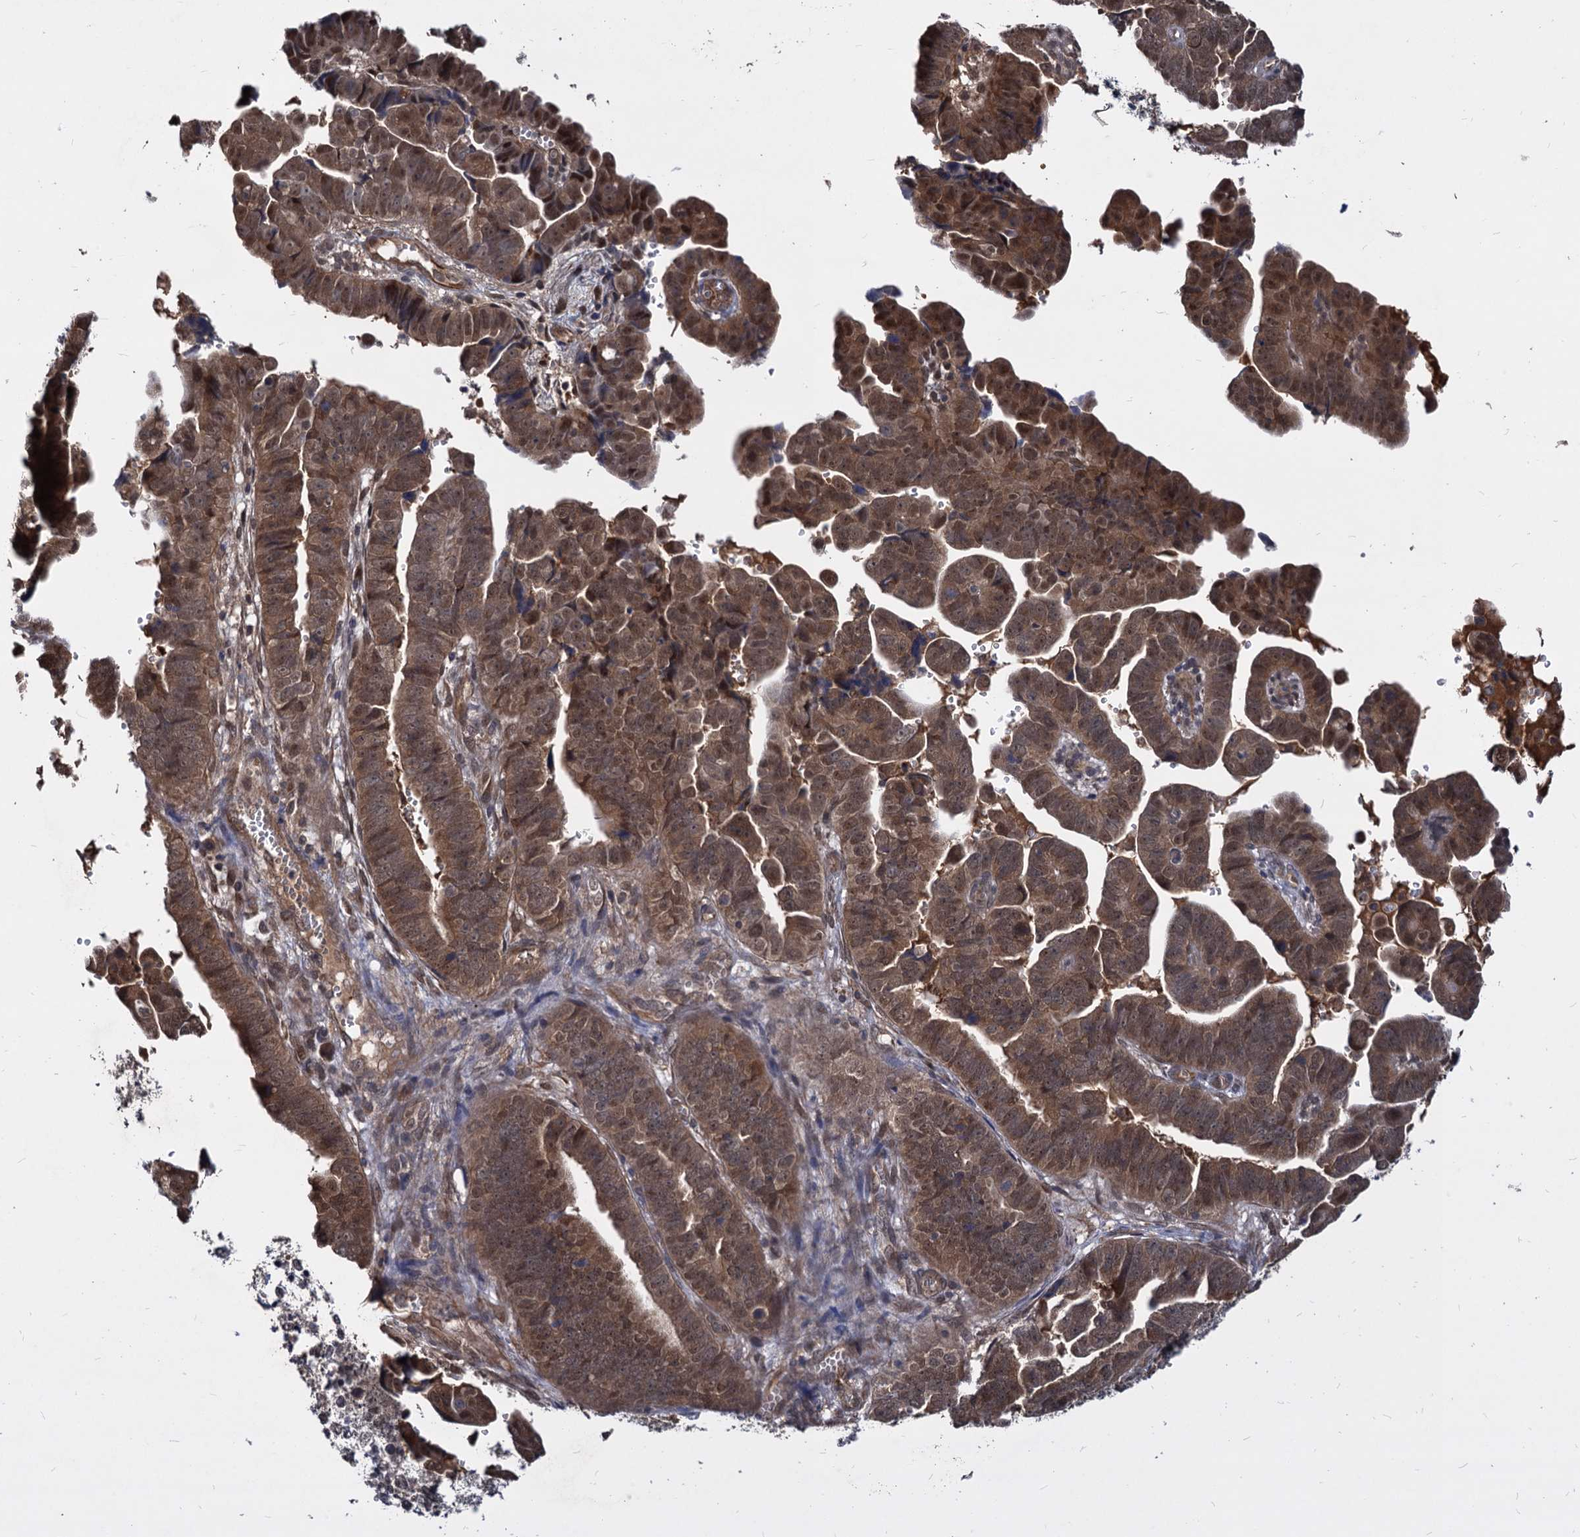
{"staining": {"intensity": "moderate", "quantity": ">75%", "location": "cytoplasmic/membranous,nuclear"}, "tissue": "endometrial cancer", "cell_type": "Tumor cells", "image_type": "cancer", "snomed": [{"axis": "morphology", "description": "Adenocarcinoma, NOS"}, {"axis": "topography", "description": "Endometrium"}], "caption": "Protein expression by IHC demonstrates moderate cytoplasmic/membranous and nuclear positivity in approximately >75% of tumor cells in endometrial cancer (adenocarcinoma).", "gene": "PSMD4", "patient": {"sex": "female", "age": 75}}